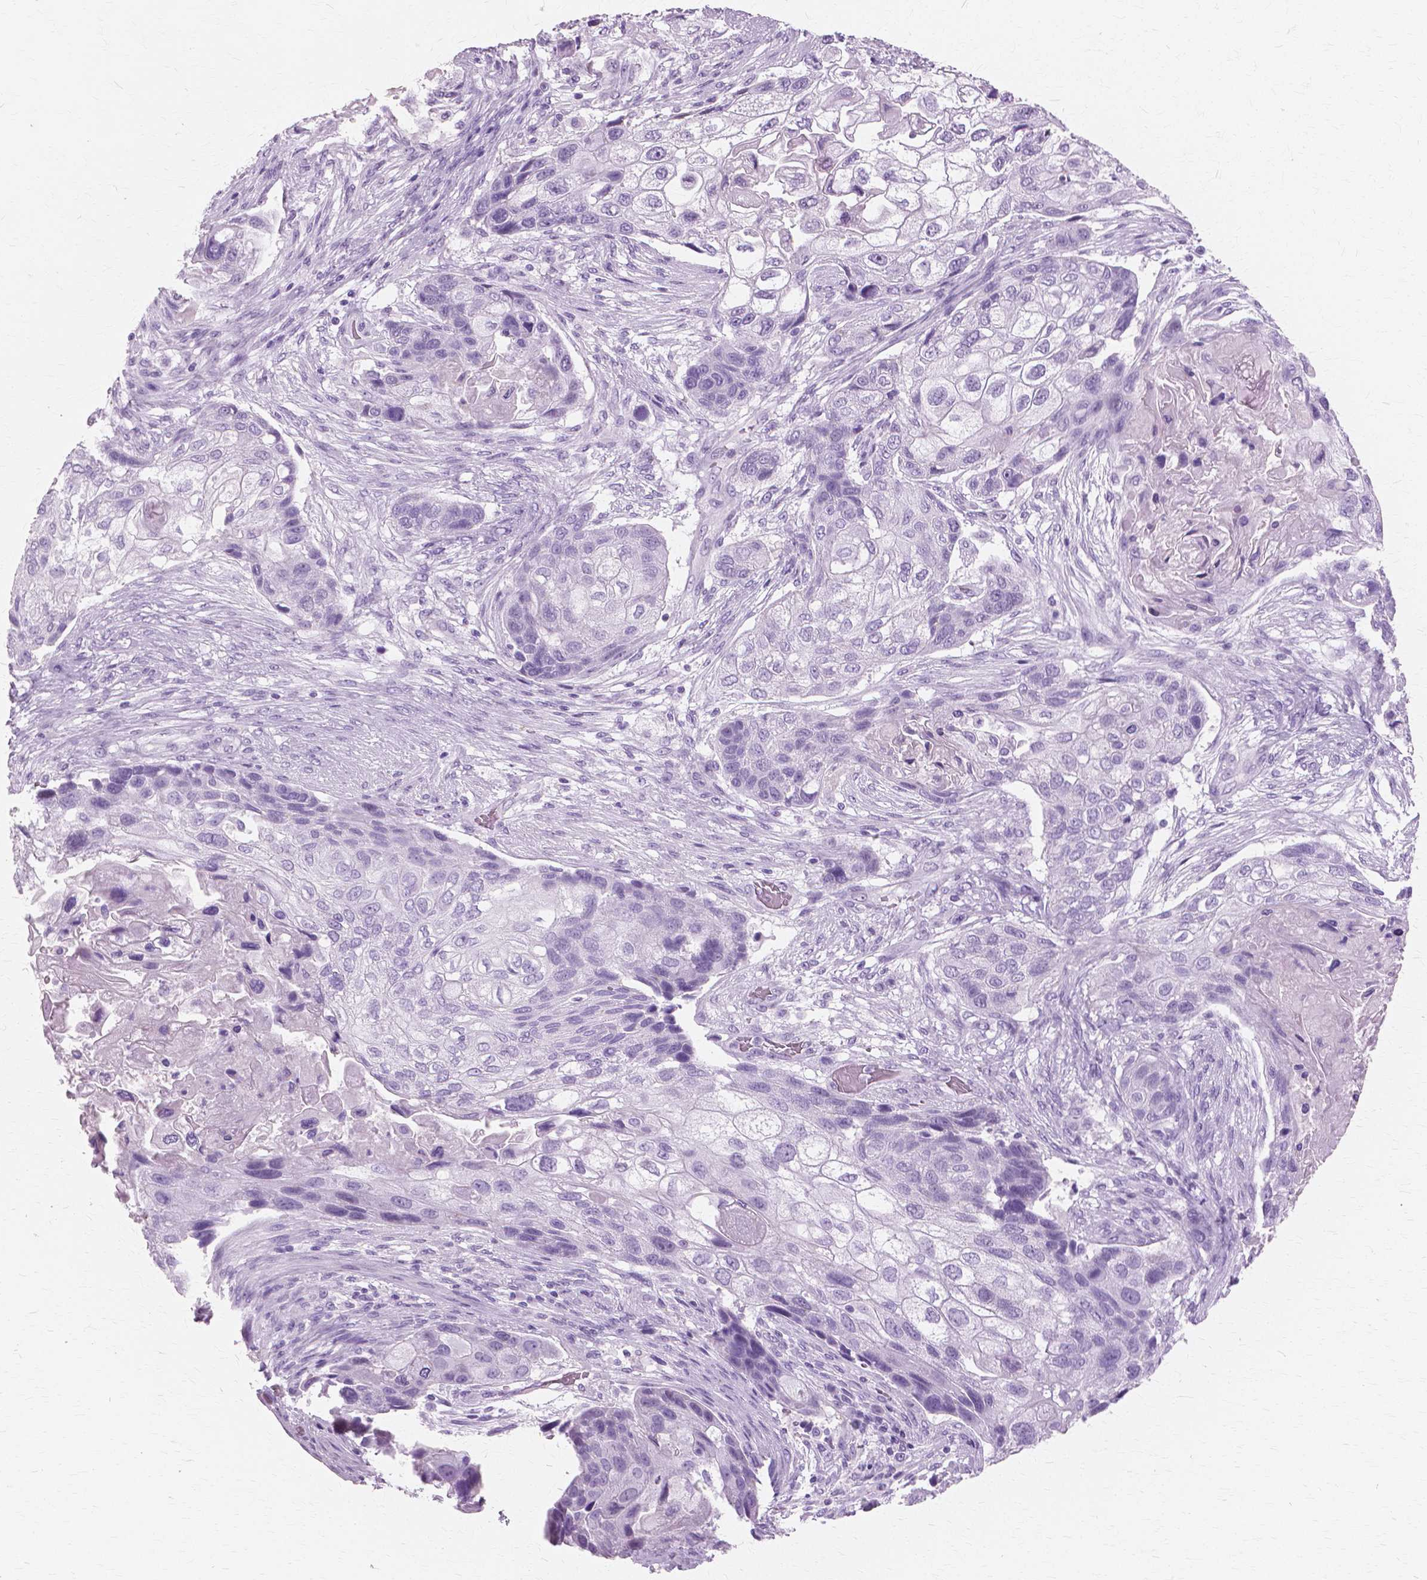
{"staining": {"intensity": "negative", "quantity": "none", "location": "none"}, "tissue": "lung cancer", "cell_type": "Tumor cells", "image_type": "cancer", "snomed": [{"axis": "morphology", "description": "Squamous cell carcinoma, NOS"}, {"axis": "topography", "description": "Lung"}], "caption": "The image displays no staining of tumor cells in squamous cell carcinoma (lung). (Brightfield microscopy of DAB (3,3'-diaminobenzidine) immunohistochemistry at high magnification).", "gene": "SFTPD", "patient": {"sex": "male", "age": 69}}